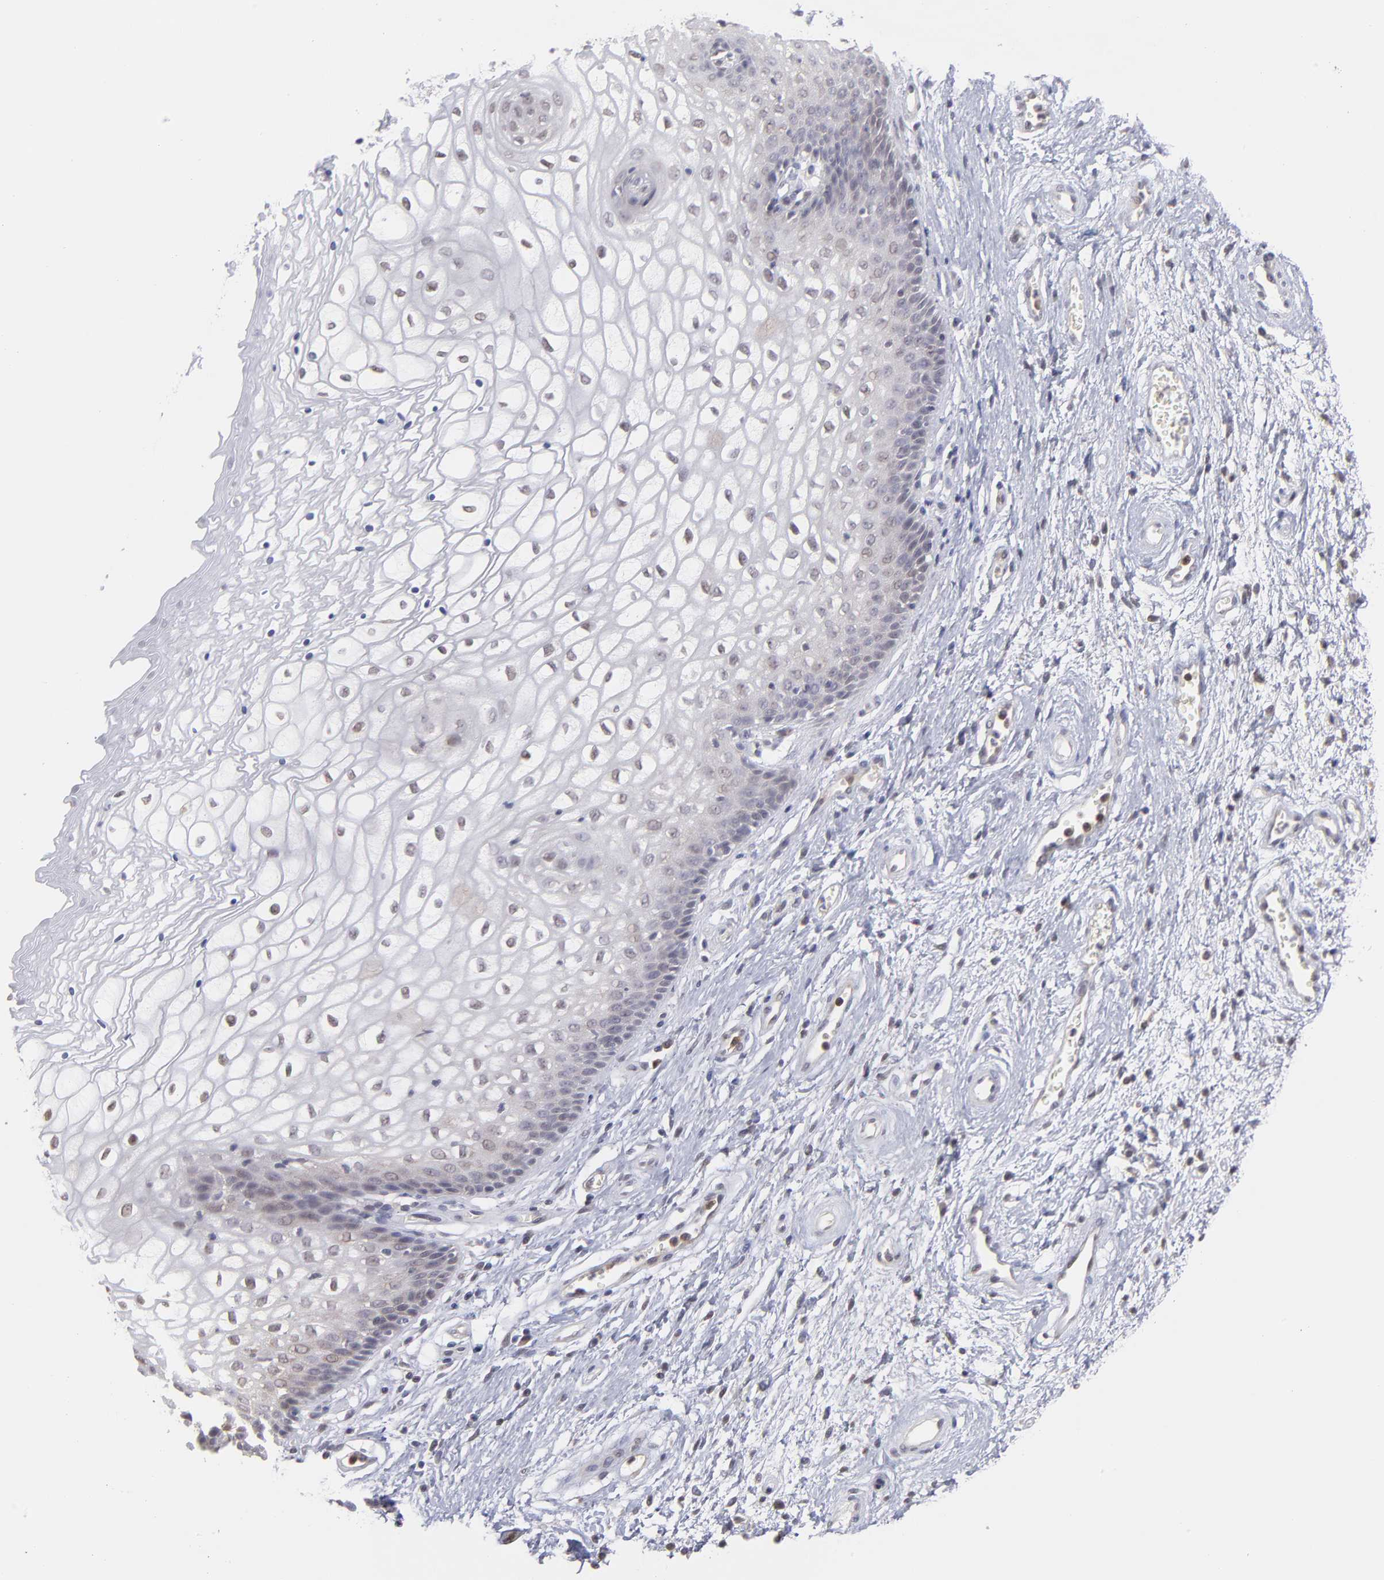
{"staining": {"intensity": "weak", "quantity": "<25%", "location": "nuclear"}, "tissue": "vagina", "cell_type": "Squamous epithelial cells", "image_type": "normal", "snomed": [{"axis": "morphology", "description": "Normal tissue, NOS"}, {"axis": "topography", "description": "Vagina"}], "caption": "Immunohistochemistry micrograph of benign vagina stained for a protein (brown), which exhibits no staining in squamous epithelial cells.", "gene": "OAS1", "patient": {"sex": "female", "age": 34}}